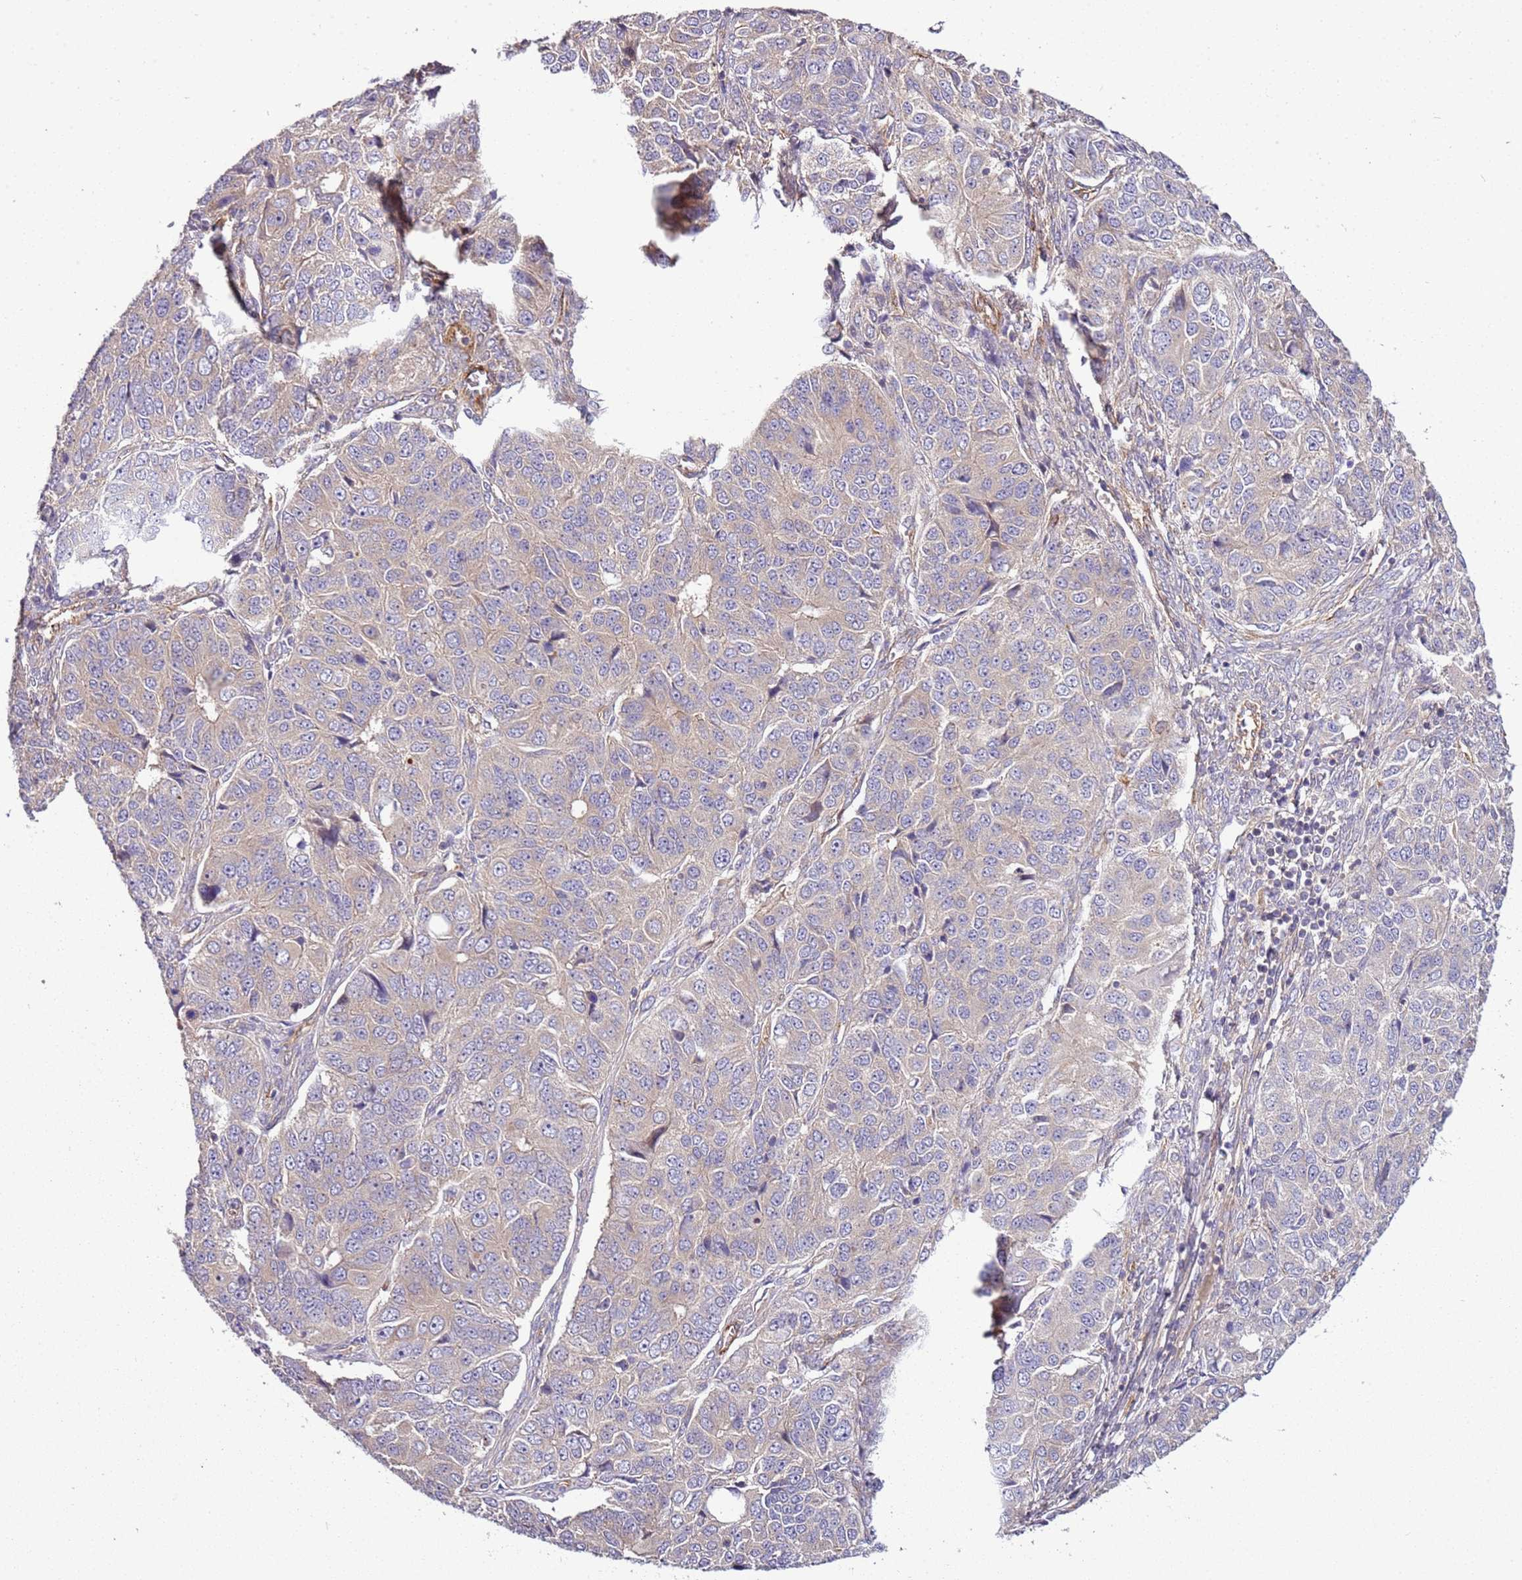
{"staining": {"intensity": "weak", "quantity": "<25%", "location": "cytoplasmic/membranous"}, "tissue": "ovarian cancer", "cell_type": "Tumor cells", "image_type": "cancer", "snomed": [{"axis": "morphology", "description": "Carcinoma, endometroid"}, {"axis": "topography", "description": "Ovary"}], "caption": "High power microscopy photomicrograph of an immunohistochemistry (IHC) image of ovarian cancer (endometroid carcinoma), revealing no significant positivity in tumor cells.", "gene": "GNL1", "patient": {"sex": "female", "age": 51}}